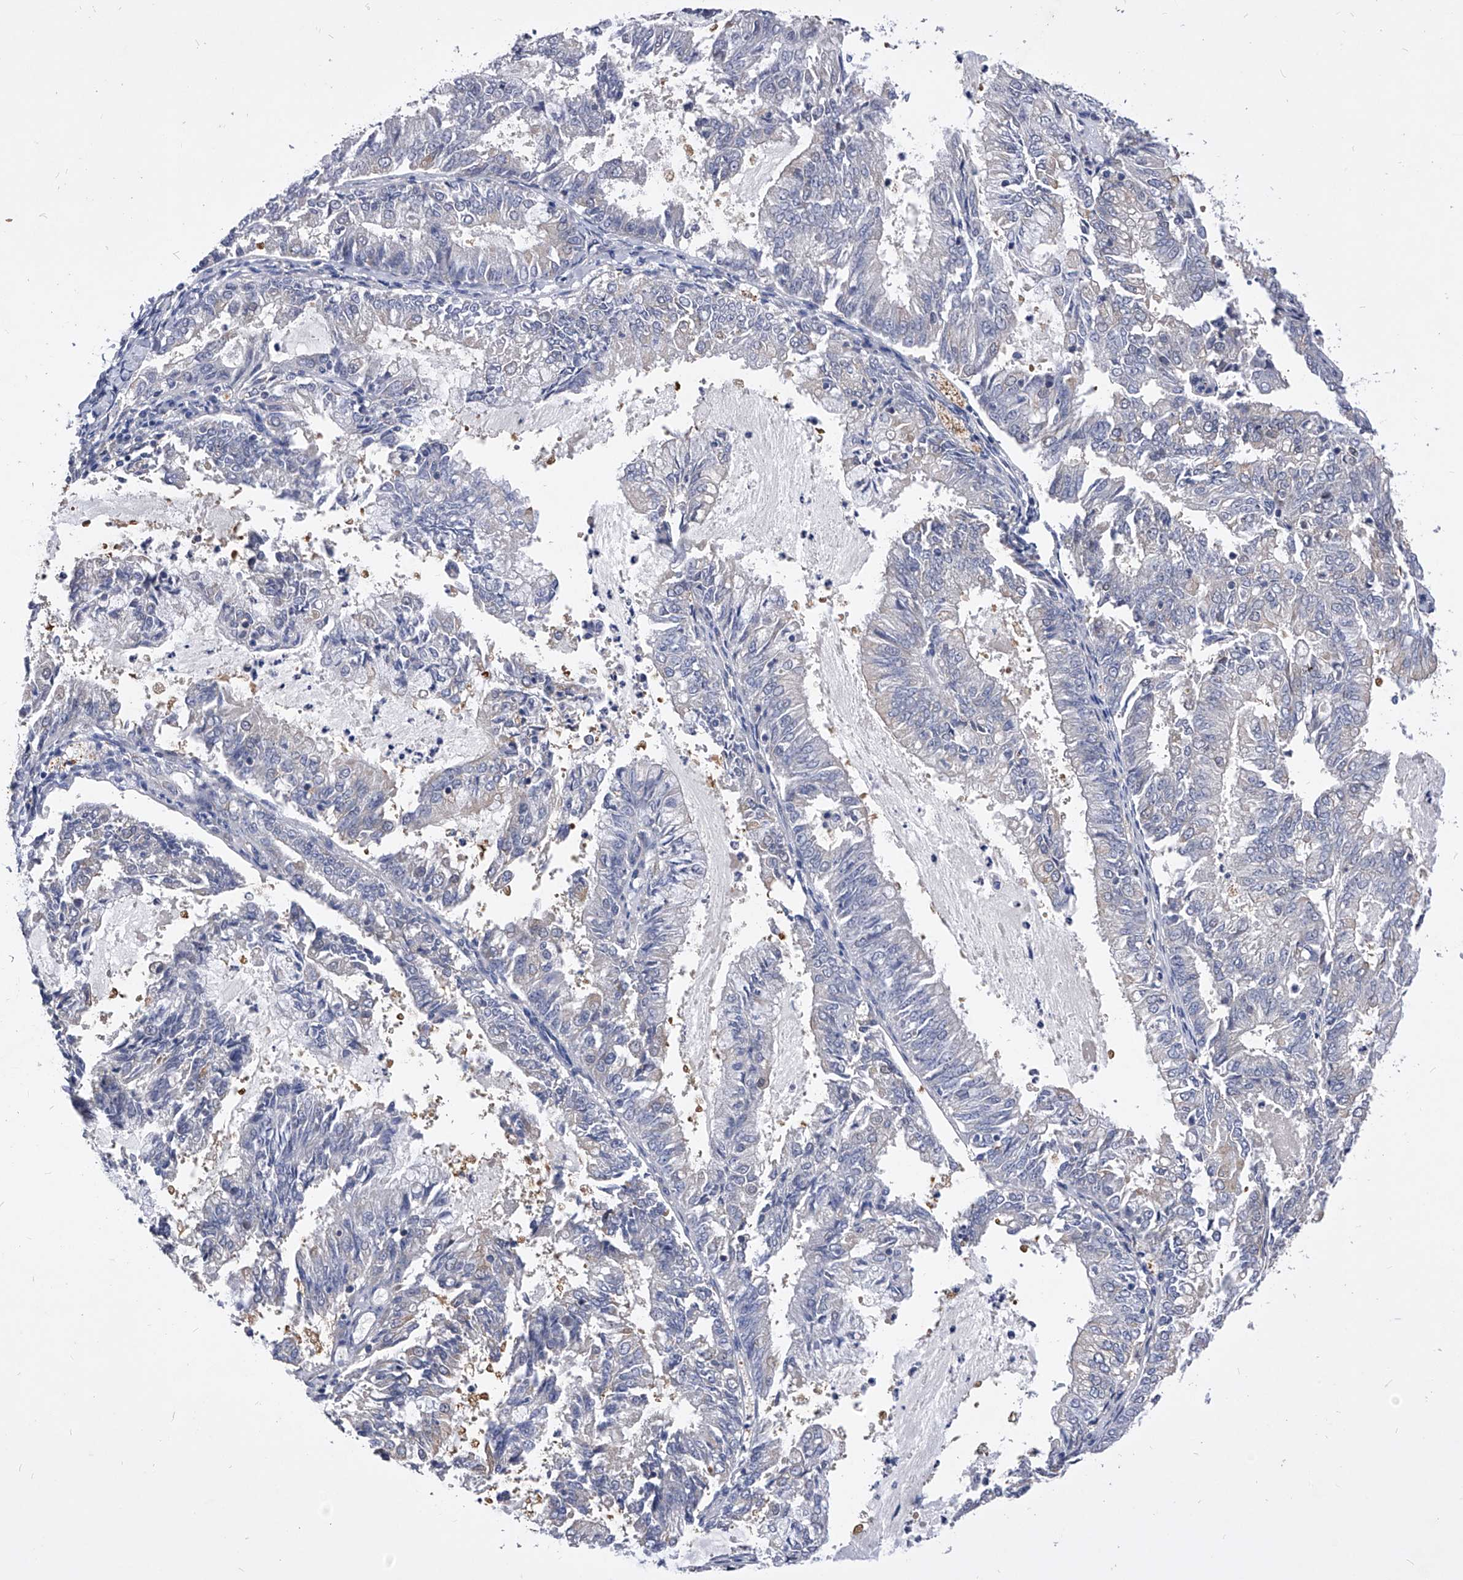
{"staining": {"intensity": "negative", "quantity": "none", "location": "none"}, "tissue": "endometrial cancer", "cell_type": "Tumor cells", "image_type": "cancer", "snomed": [{"axis": "morphology", "description": "Adenocarcinoma, NOS"}, {"axis": "topography", "description": "Endometrium"}], "caption": "Immunohistochemical staining of human endometrial adenocarcinoma exhibits no significant positivity in tumor cells.", "gene": "PPP5C", "patient": {"sex": "female", "age": 57}}